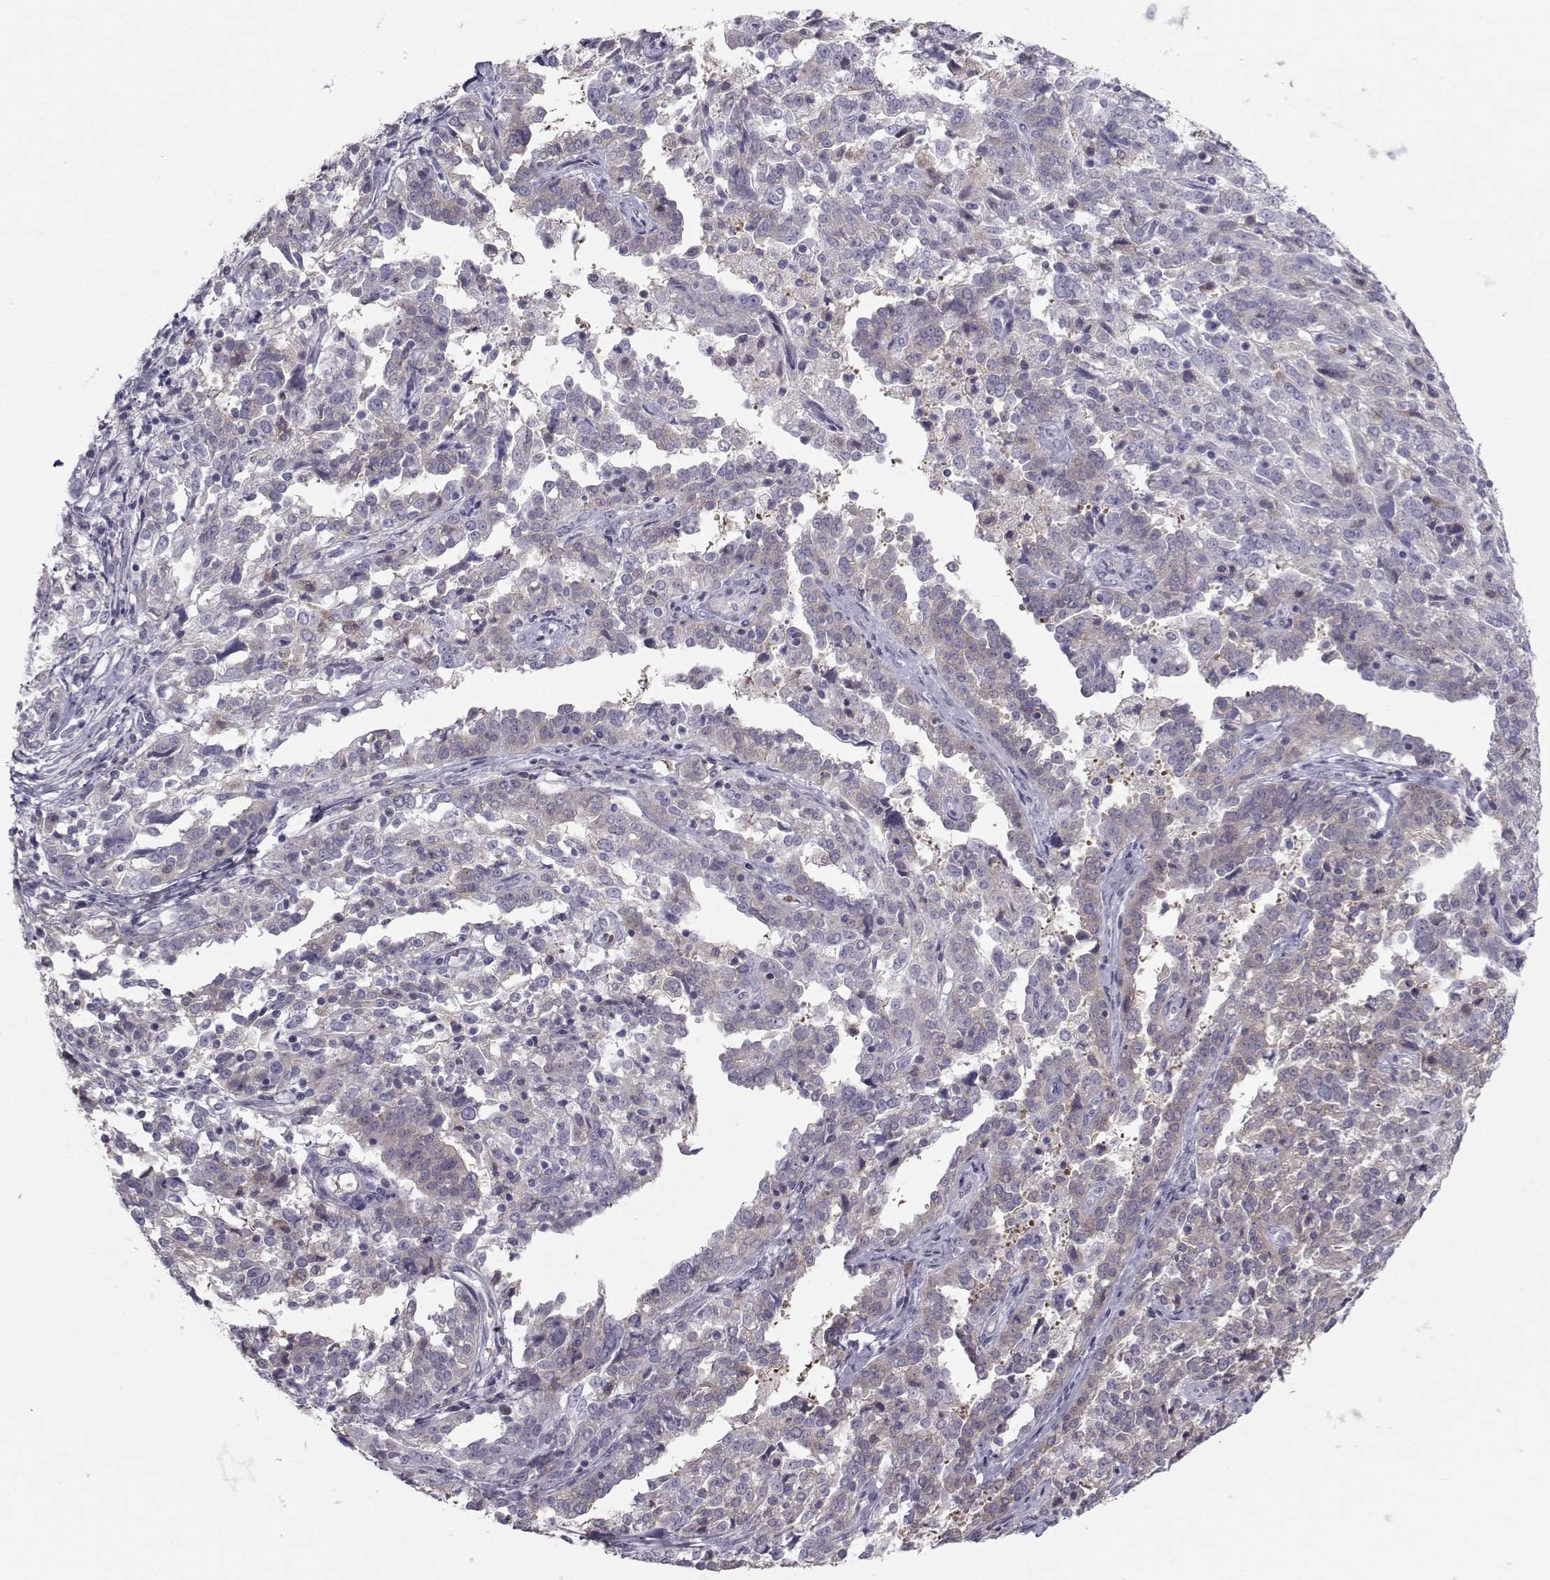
{"staining": {"intensity": "negative", "quantity": "none", "location": "none"}, "tissue": "ovarian cancer", "cell_type": "Tumor cells", "image_type": "cancer", "snomed": [{"axis": "morphology", "description": "Cystadenocarcinoma, serous, NOS"}, {"axis": "topography", "description": "Ovary"}], "caption": "IHC photomicrograph of ovarian cancer stained for a protein (brown), which reveals no staining in tumor cells. (Immunohistochemistry (ihc), brightfield microscopy, high magnification).", "gene": "GARIN3", "patient": {"sex": "female", "age": 67}}